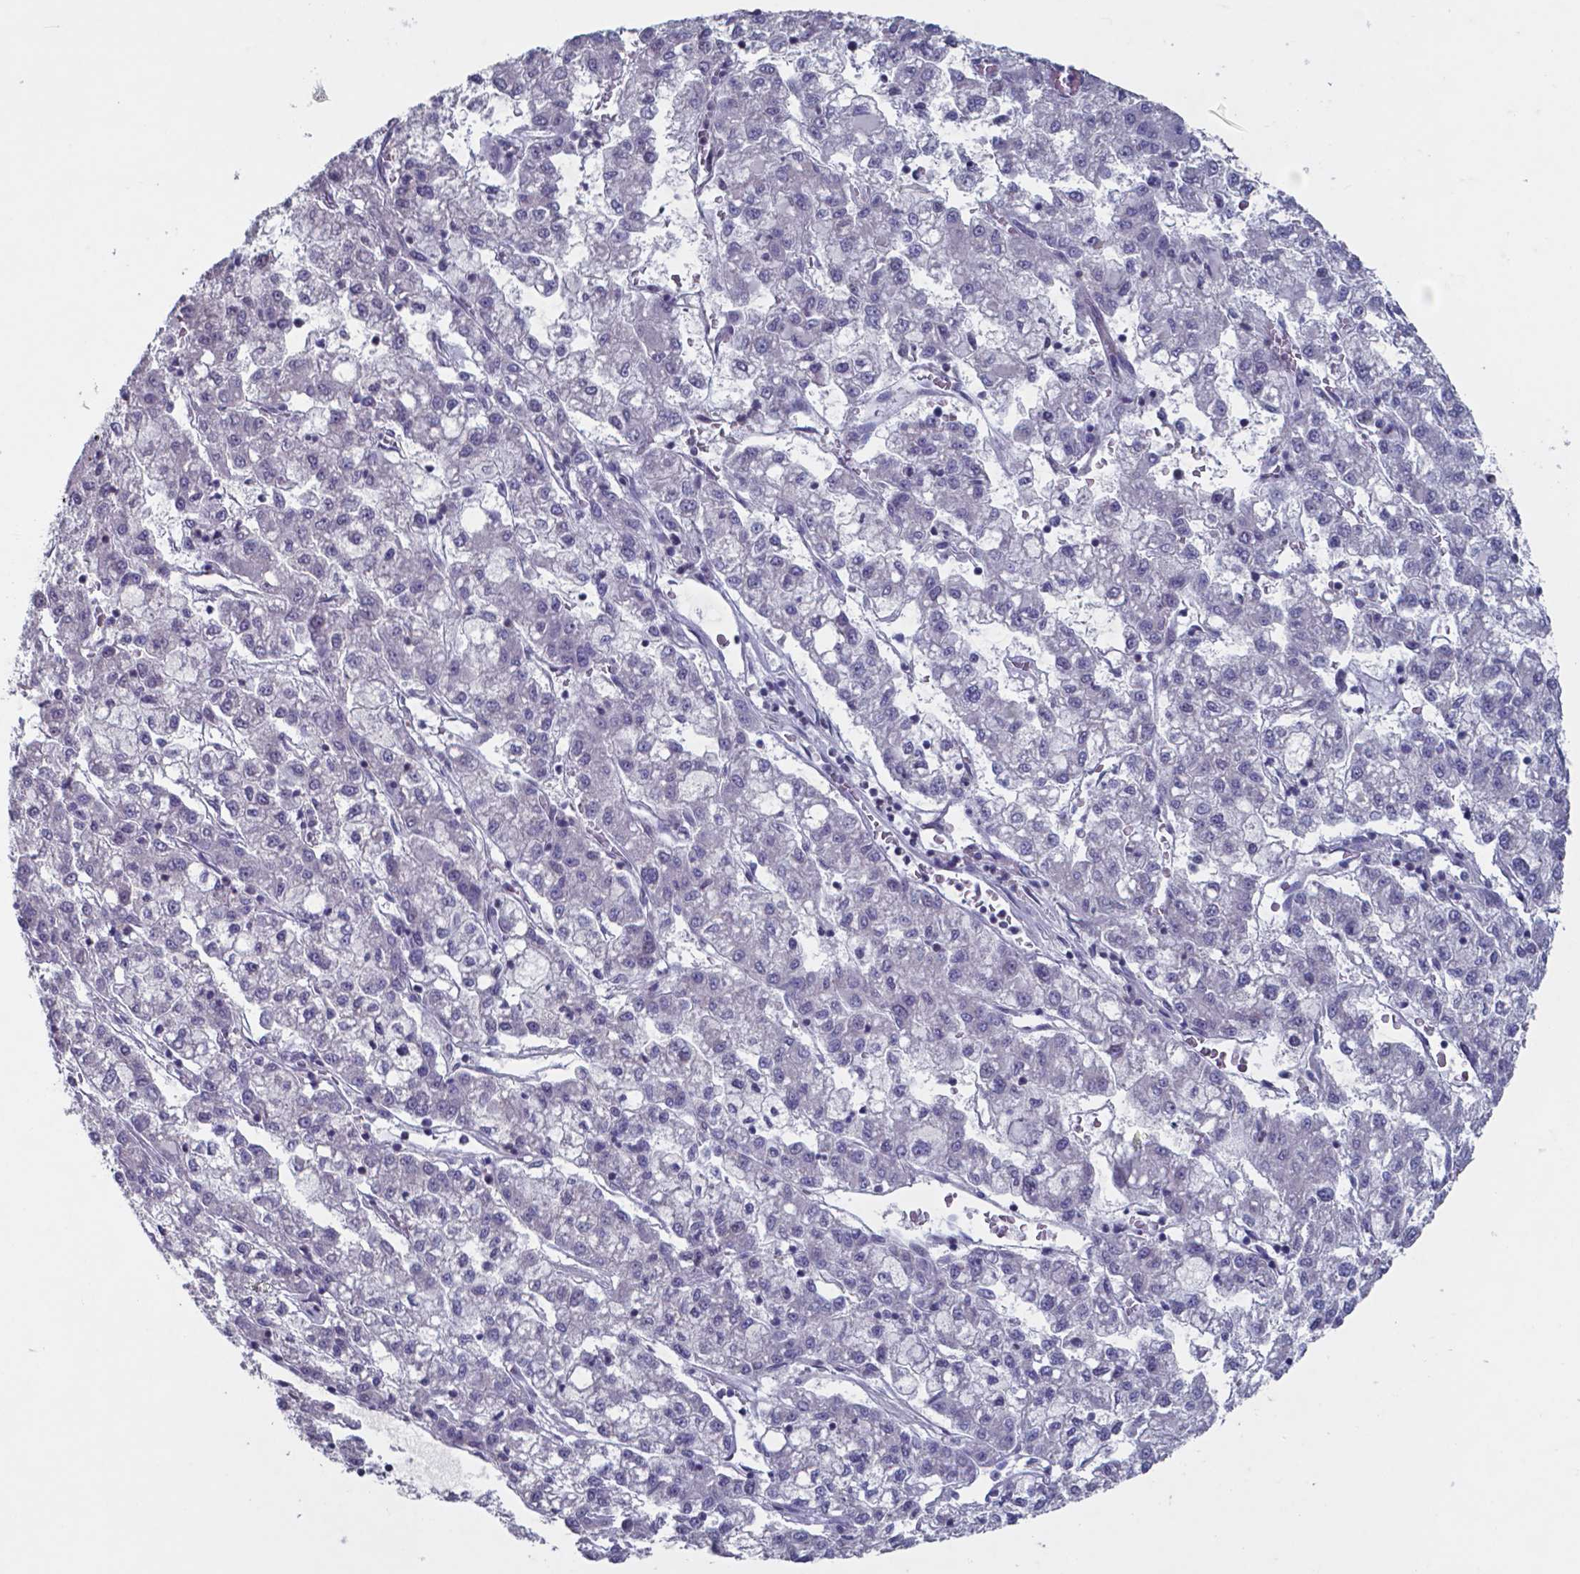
{"staining": {"intensity": "negative", "quantity": "none", "location": "none"}, "tissue": "liver cancer", "cell_type": "Tumor cells", "image_type": "cancer", "snomed": [{"axis": "morphology", "description": "Carcinoma, Hepatocellular, NOS"}, {"axis": "topography", "description": "Liver"}], "caption": "Protein analysis of liver cancer shows no significant positivity in tumor cells.", "gene": "TDP2", "patient": {"sex": "male", "age": 40}}